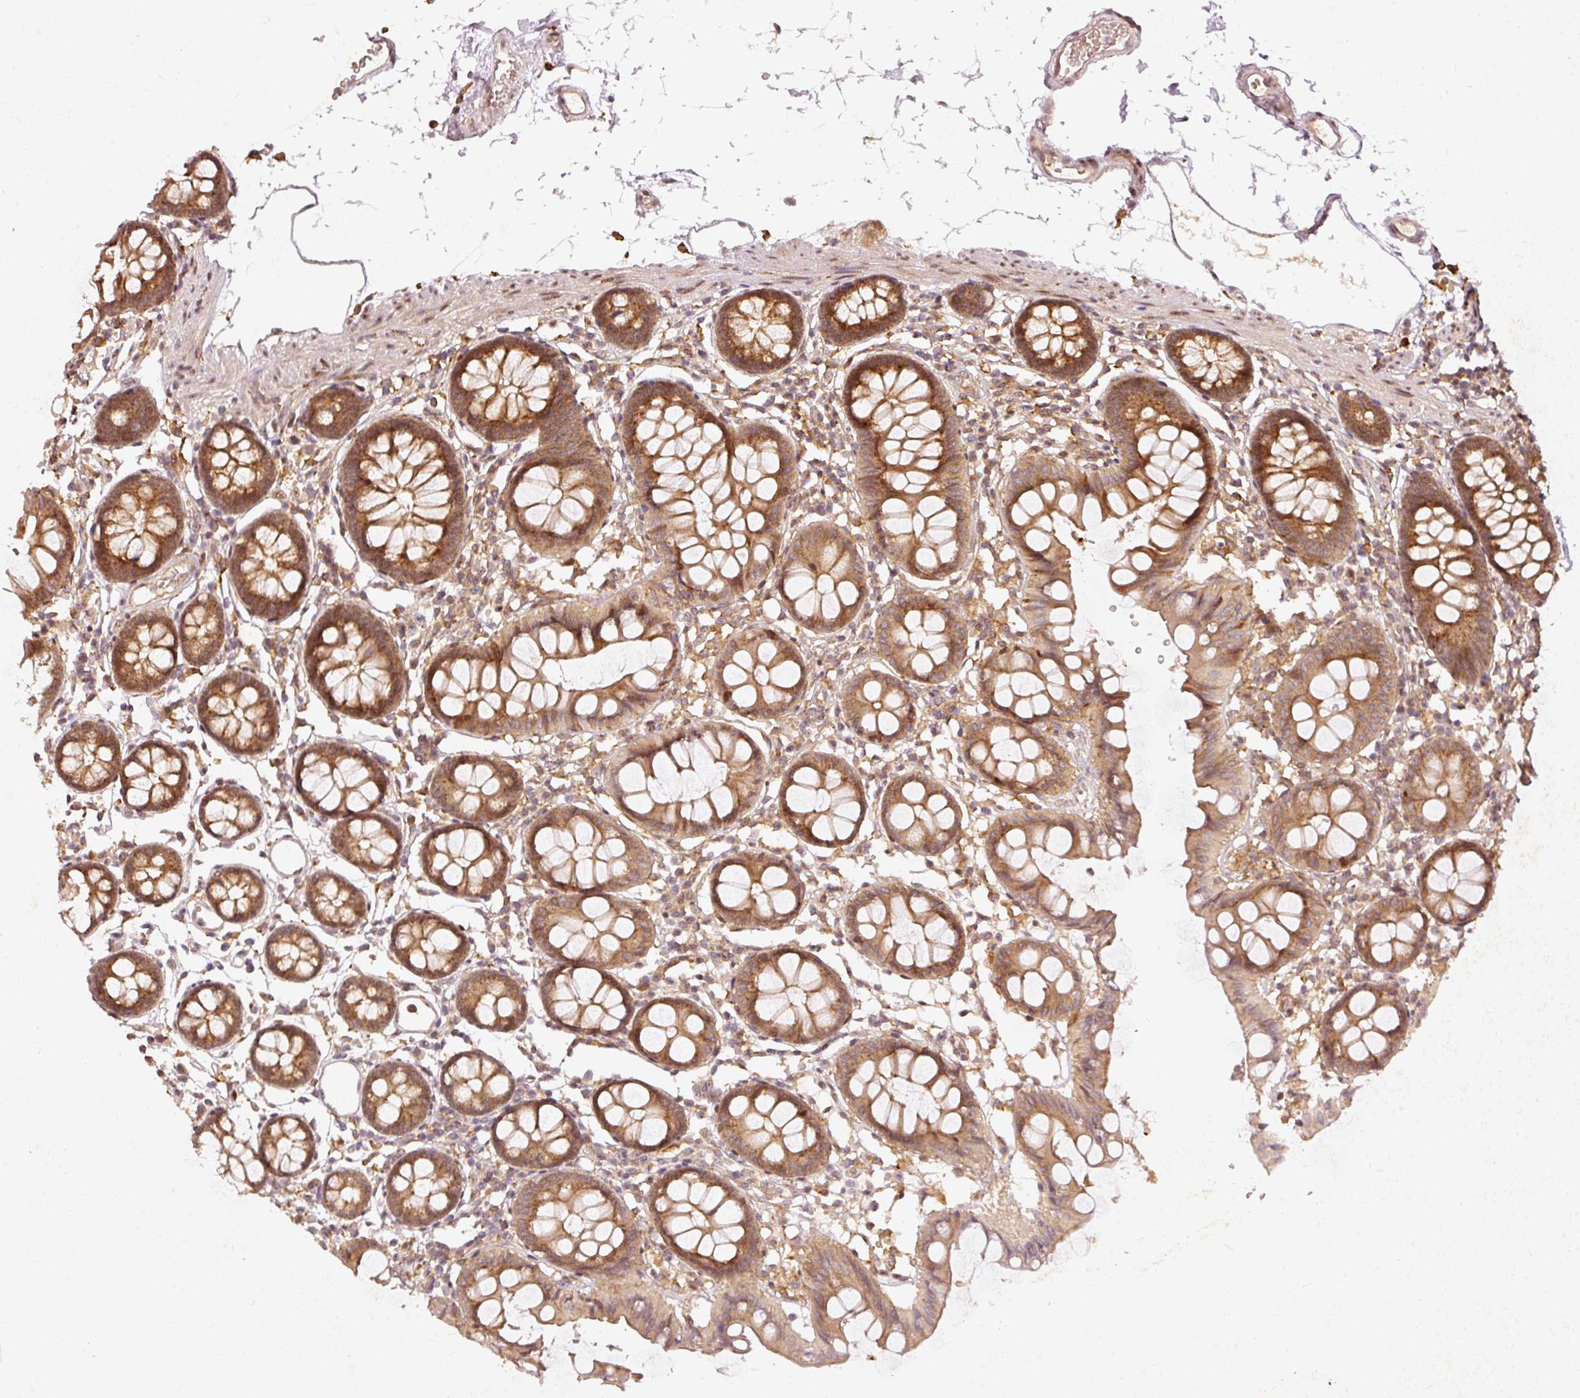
{"staining": {"intensity": "moderate", "quantity": ">75%", "location": "cytoplasmic/membranous"}, "tissue": "colon", "cell_type": "Endothelial cells", "image_type": "normal", "snomed": [{"axis": "morphology", "description": "Normal tissue, NOS"}, {"axis": "topography", "description": "Colon"}], "caption": "Immunohistochemical staining of benign human colon demonstrates medium levels of moderate cytoplasmic/membranous positivity in approximately >75% of endothelial cells. The staining is performed using DAB (3,3'-diaminobenzidine) brown chromogen to label protein expression. The nuclei are counter-stained blue using hematoxylin.", "gene": "ZNF580", "patient": {"sex": "female", "age": 84}}